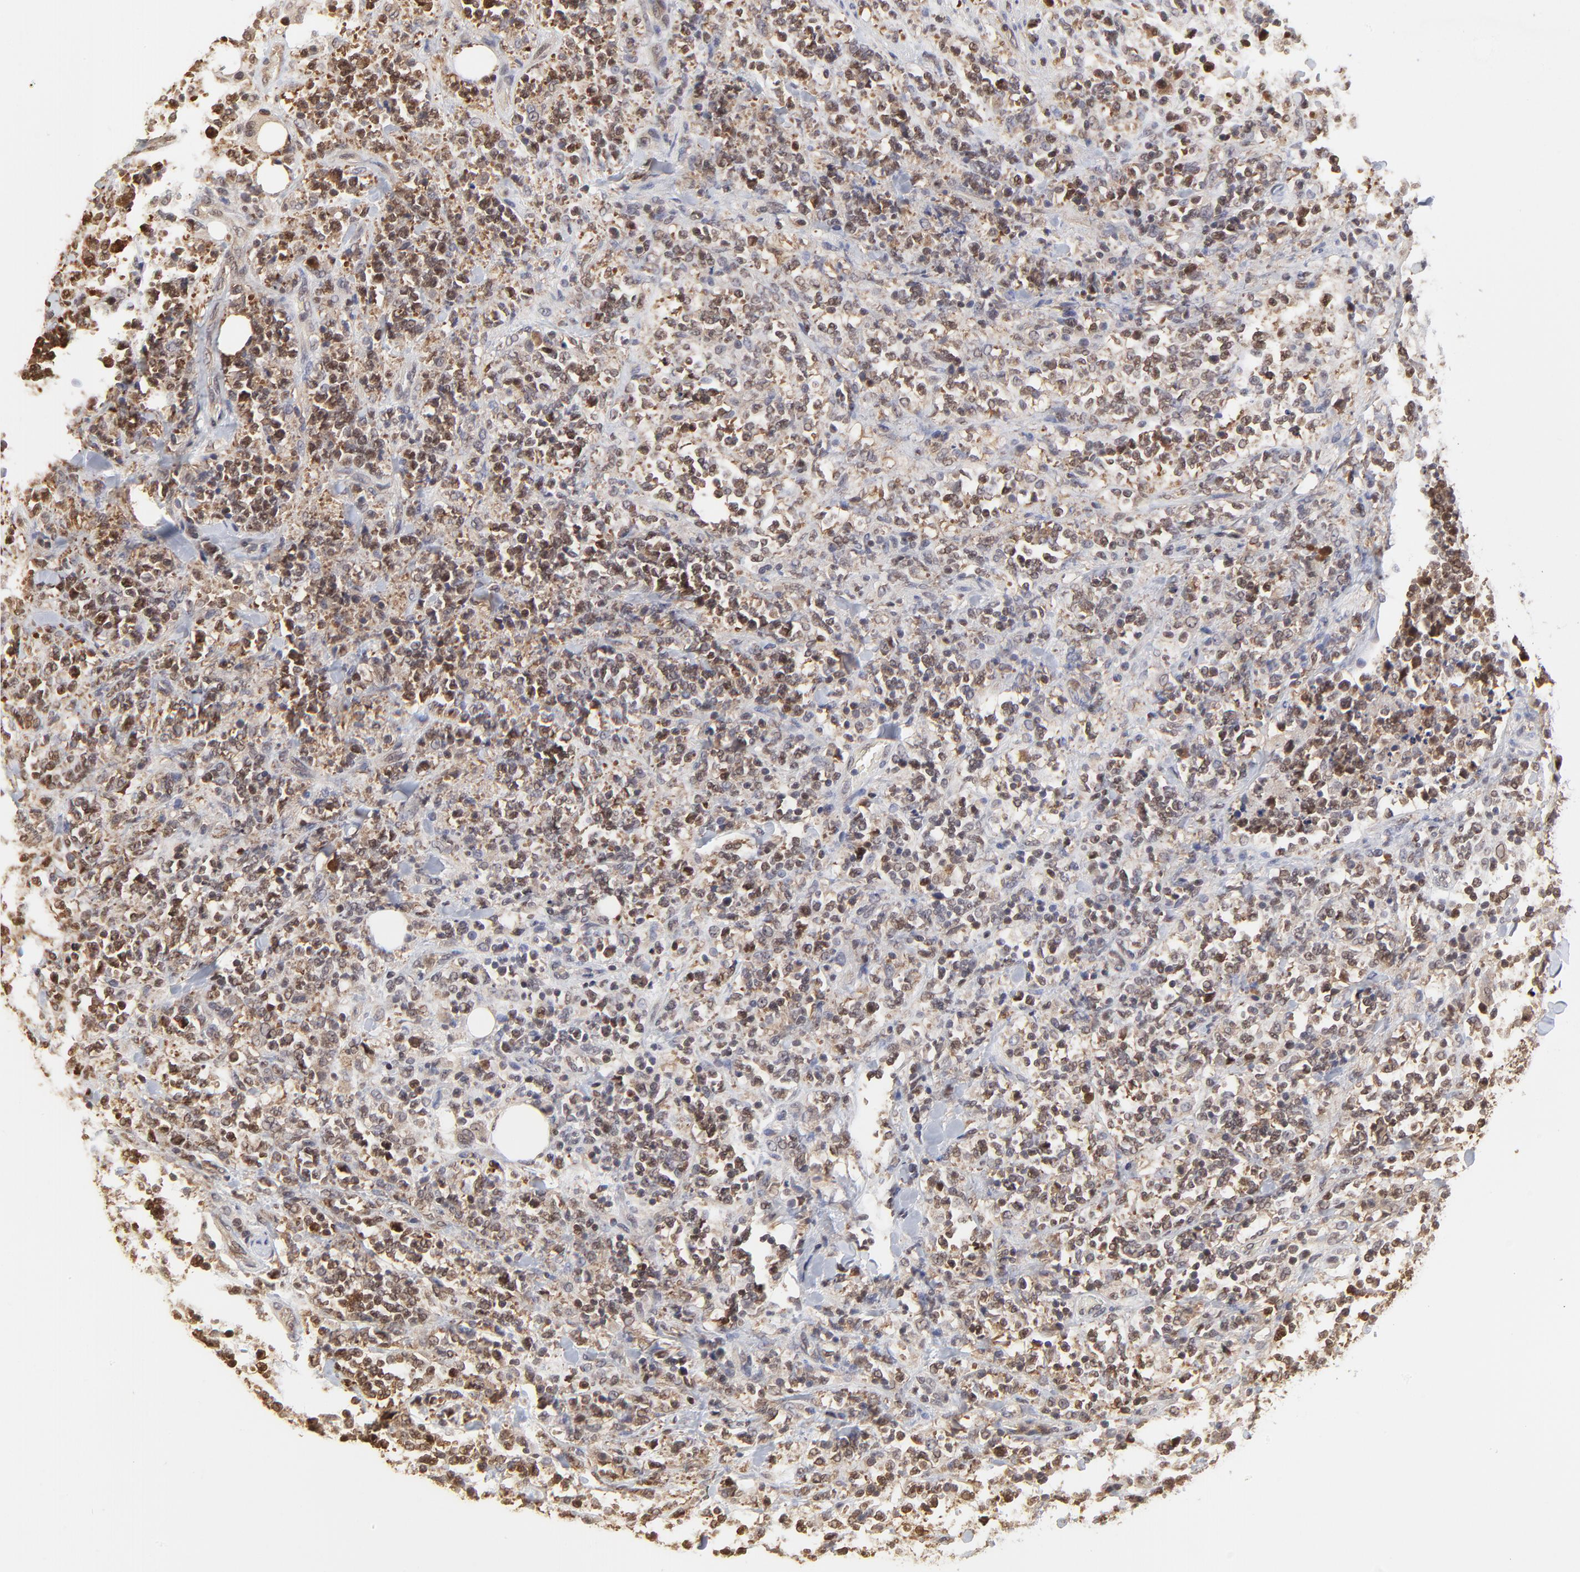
{"staining": {"intensity": "weak", "quantity": "25%-75%", "location": "cytoplasmic/membranous"}, "tissue": "lymphoma", "cell_type": "Tumor cells", "image_type": "cancer", "snomed": [{"axis": "morphology", "description": "Malignant lymphoma, non-Hodgkin's type, High grade"}, {"axis": "topography", "description": "Soft tissue"}], "caption": "Protein staining reveals weak cytoplasmic/membranous positivity in approximately 25%-75% of tumor cells in malignant lymphoma, non-Hodgkin's type (high-grade).", "gene": "CASP3", "patient": {"sex": "male", "age": 18}}